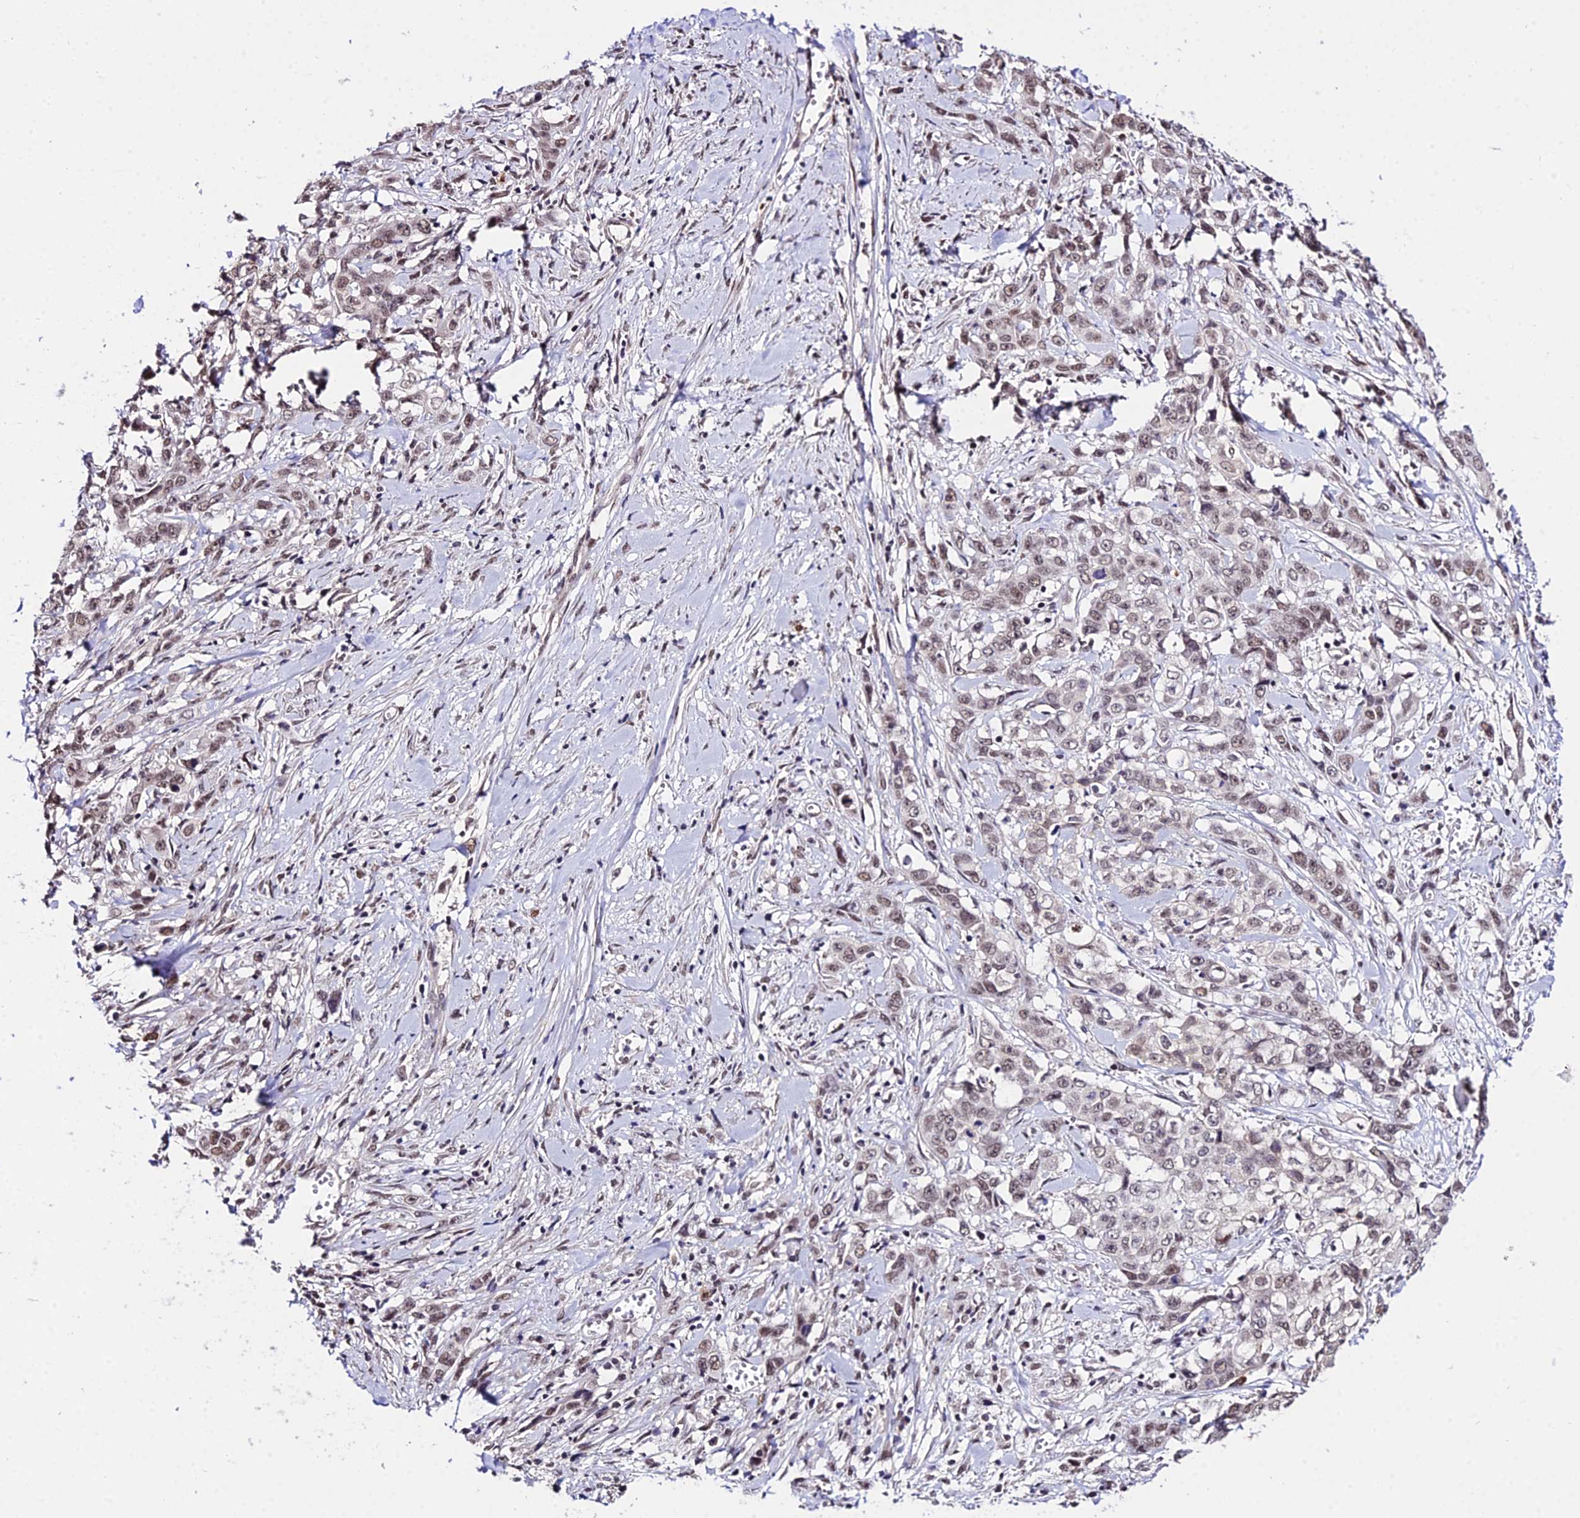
{"staining": {"intensity": "weak", "quantity": ">75%", "location": "nuclear"}, "tissue": "stomach cancer", "cell_type": "Tumor cells", "image_type": "cancer", "snomed": [{"axis": "morphology", "description": "Adenocarcinoma, NOS"}, {"axis": "topography", "description": "Stomach, upper"}], "caption": "Approximately >75% of tumor cells in human stomach cancer (adenocarcinoma) demonstrate weak nuclear protein staining as visualized by brown immunohistochemical staining.", "gene": "POLR2I", "patient": {"sex": "male", "age": 62}}